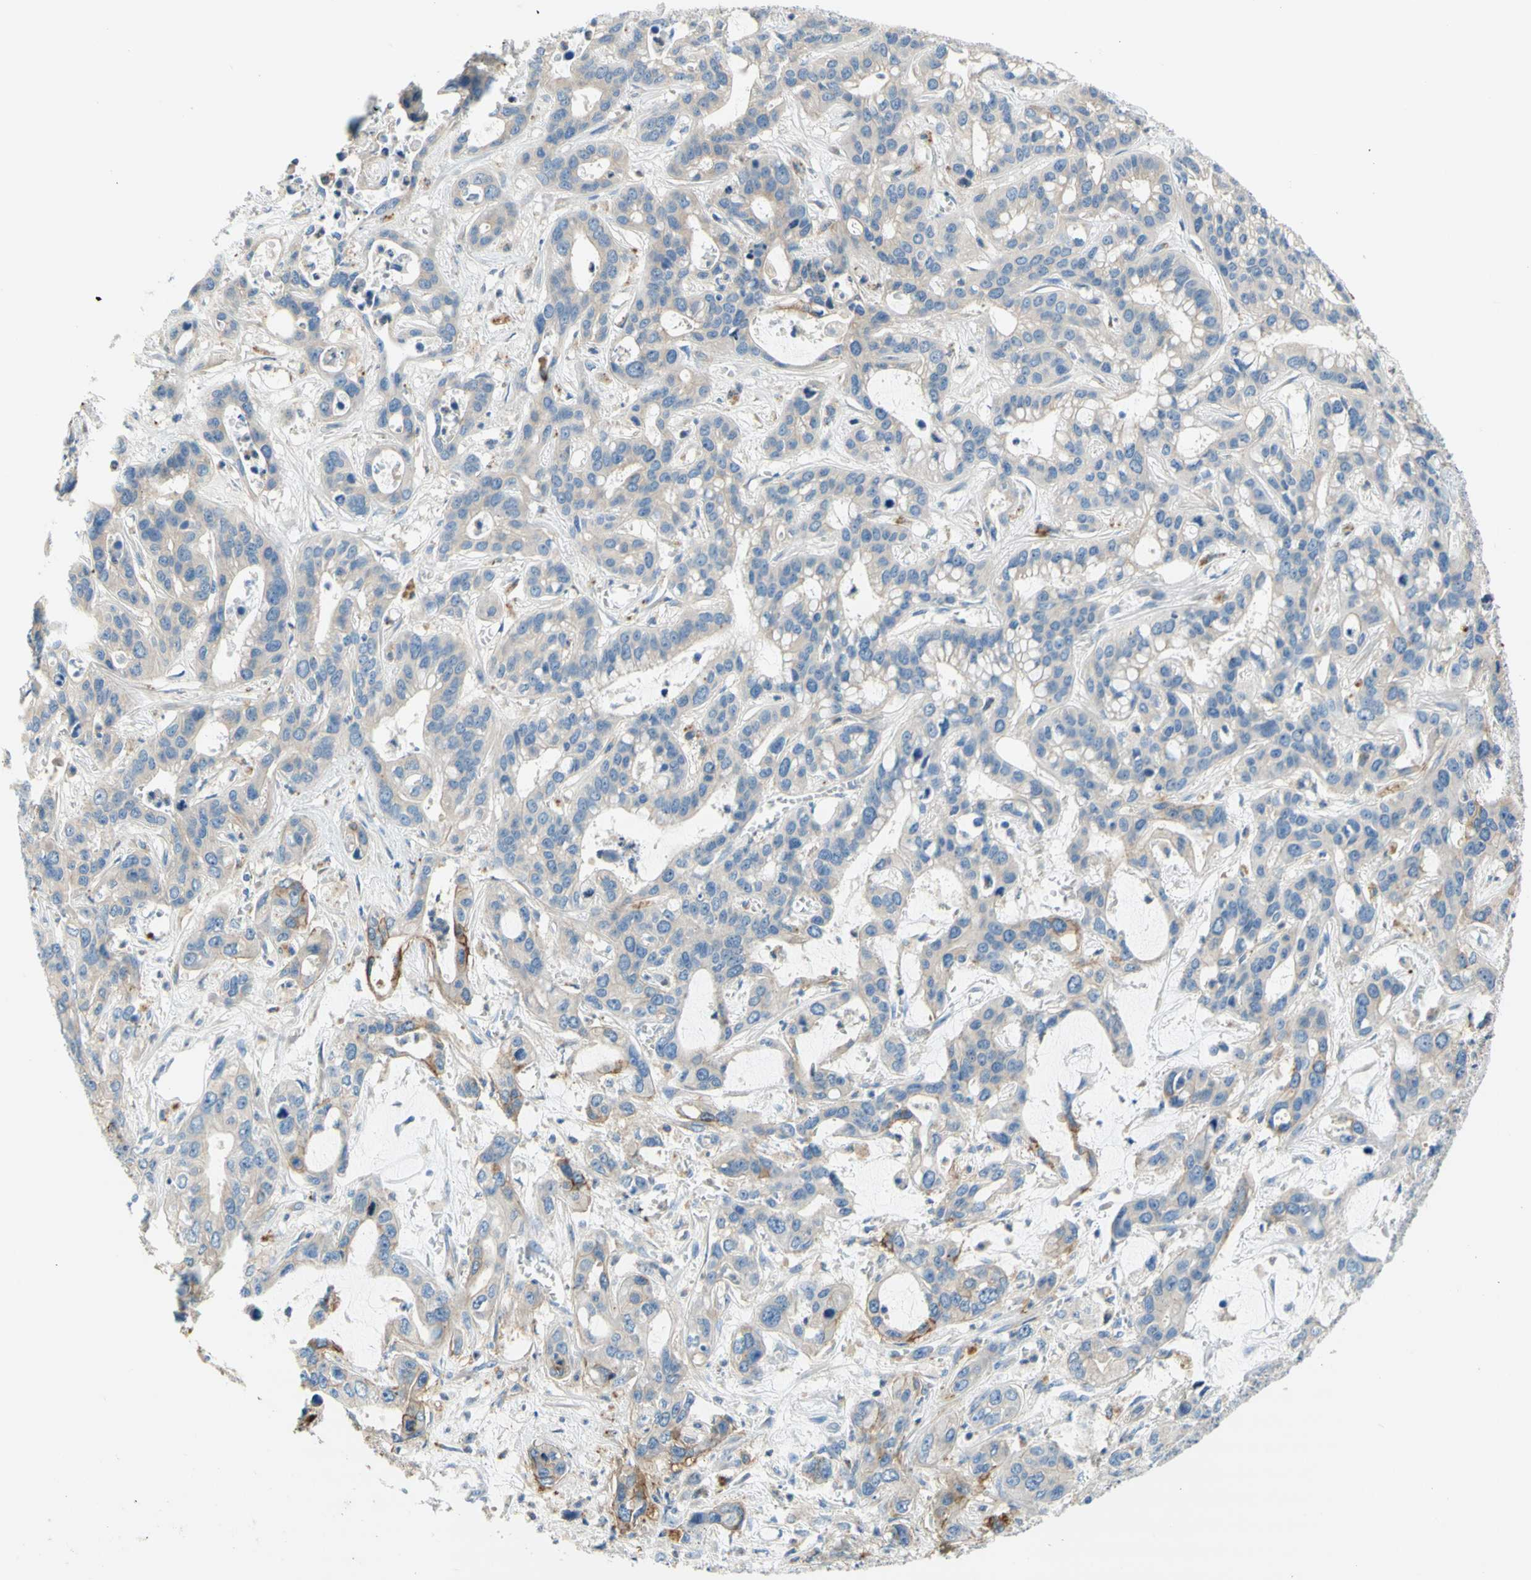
{"staining": {"intensity": "strong", "quantity": "<25%", "location": "cytoplasmic/membranous"}, "tissue": "liver cancer", "cell_type": "Tumor cells", "image_type": "cancer", "snomed": [{"axis": "morphology", "description": "Cholangiocarcinoma"}, {"axis": "topography", "description": "Liver"}], "caption": "Protein staining of cholangiocarcinoma (liver) tissue displays strong cytoplasmic/membranous expression in about <25% of tumor cells. (Brightfield microscopy of DAB IHC at high magnification).", "gene": "F3", "patient": {"sex": "female", "age": 65}}